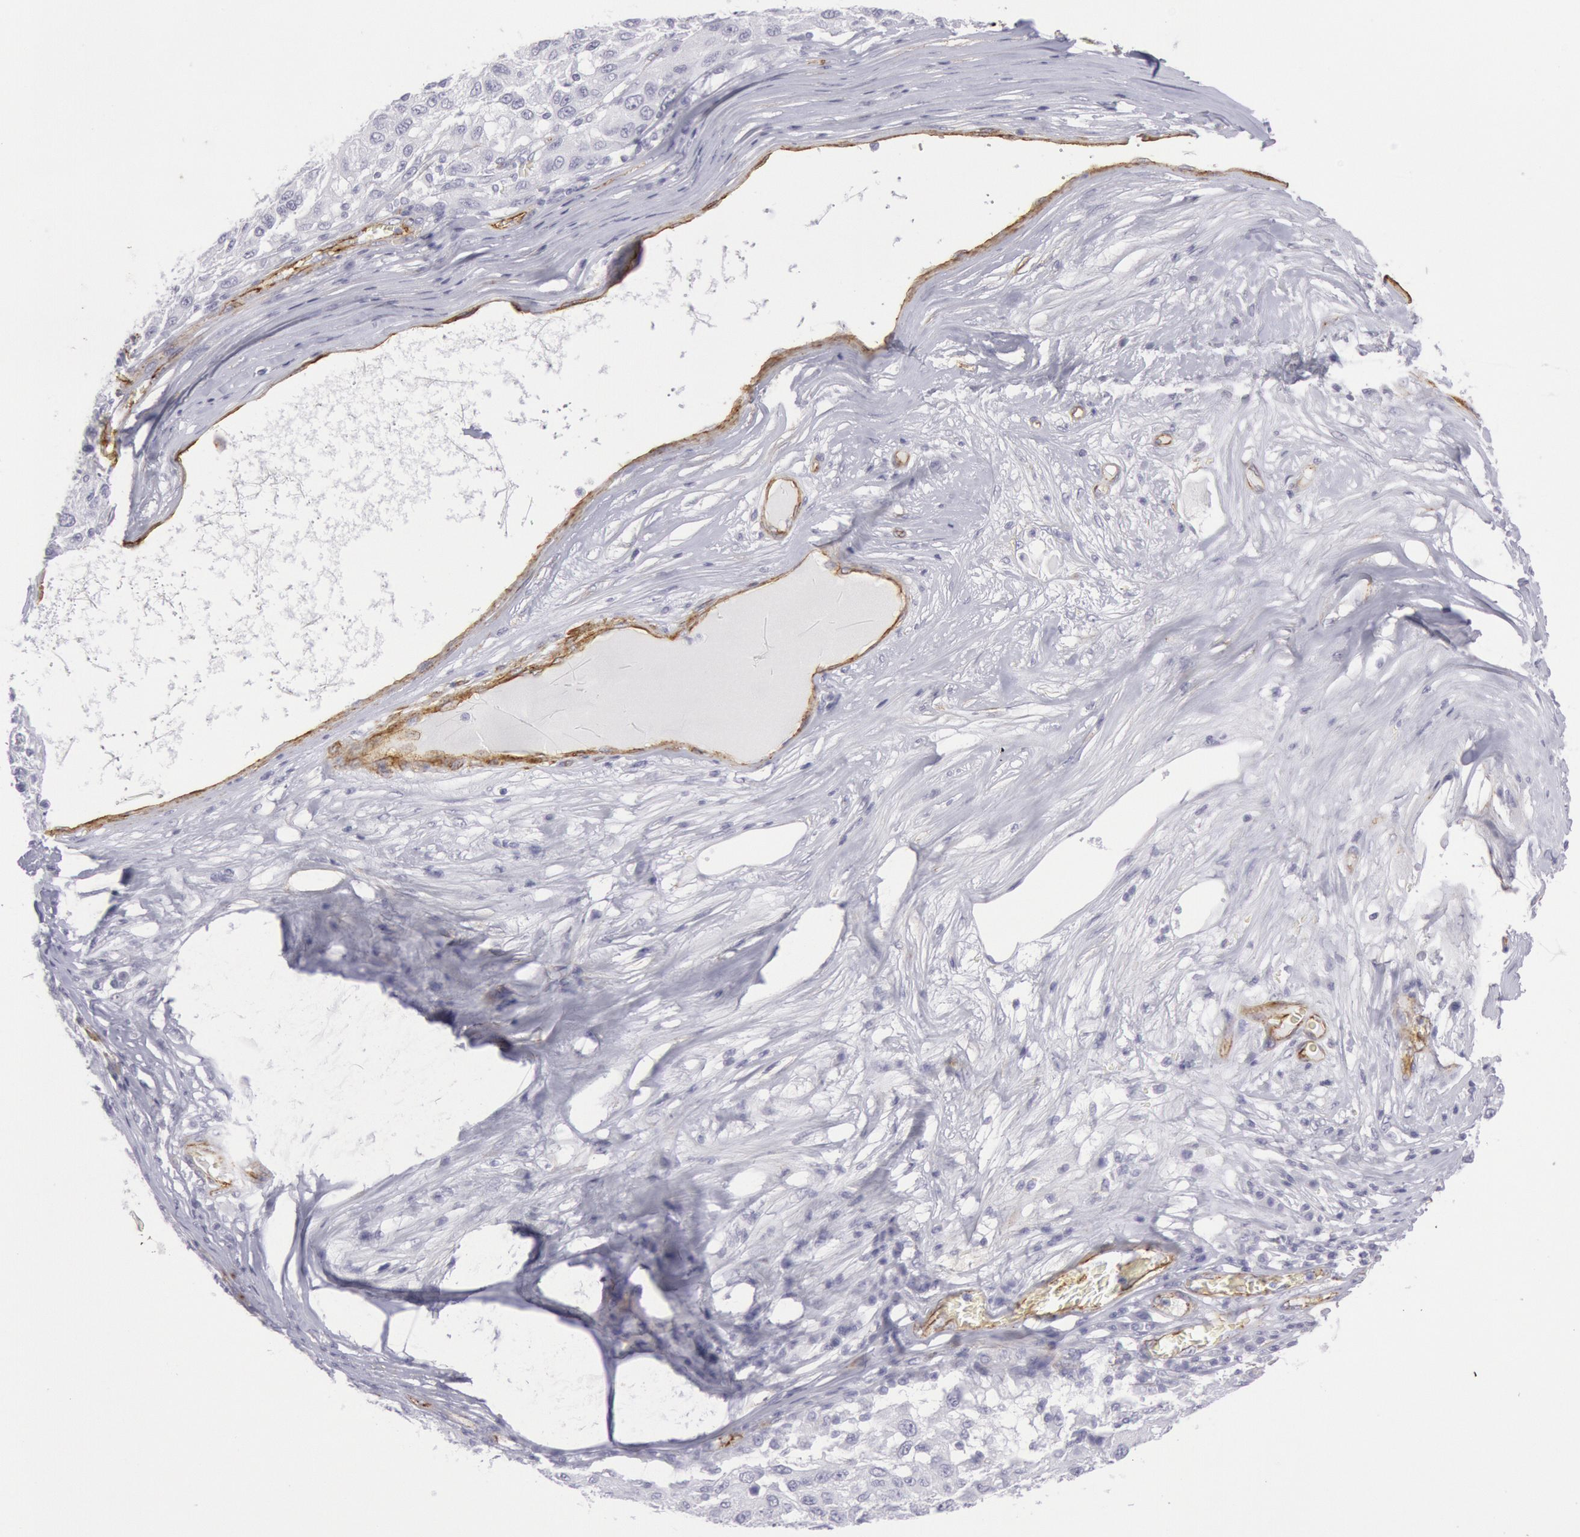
{"staining": {"intensity": "negative", "quantity": "none", "location": "none"}, "tissue": "melanoma", "cell_type": "Tumor cells", "image_type": "cancer", "snomed": [{"axis": "morphology", "description": "Malignant melanoma, NOS"}, {"axis": "topography", "description": "Skin"}], "caption": "Human melanoma stained for a protein using IHC reveals no positivity in tumor cells.", "gene": "CDH13", "patient": {"sex": "female", "age": 77}}